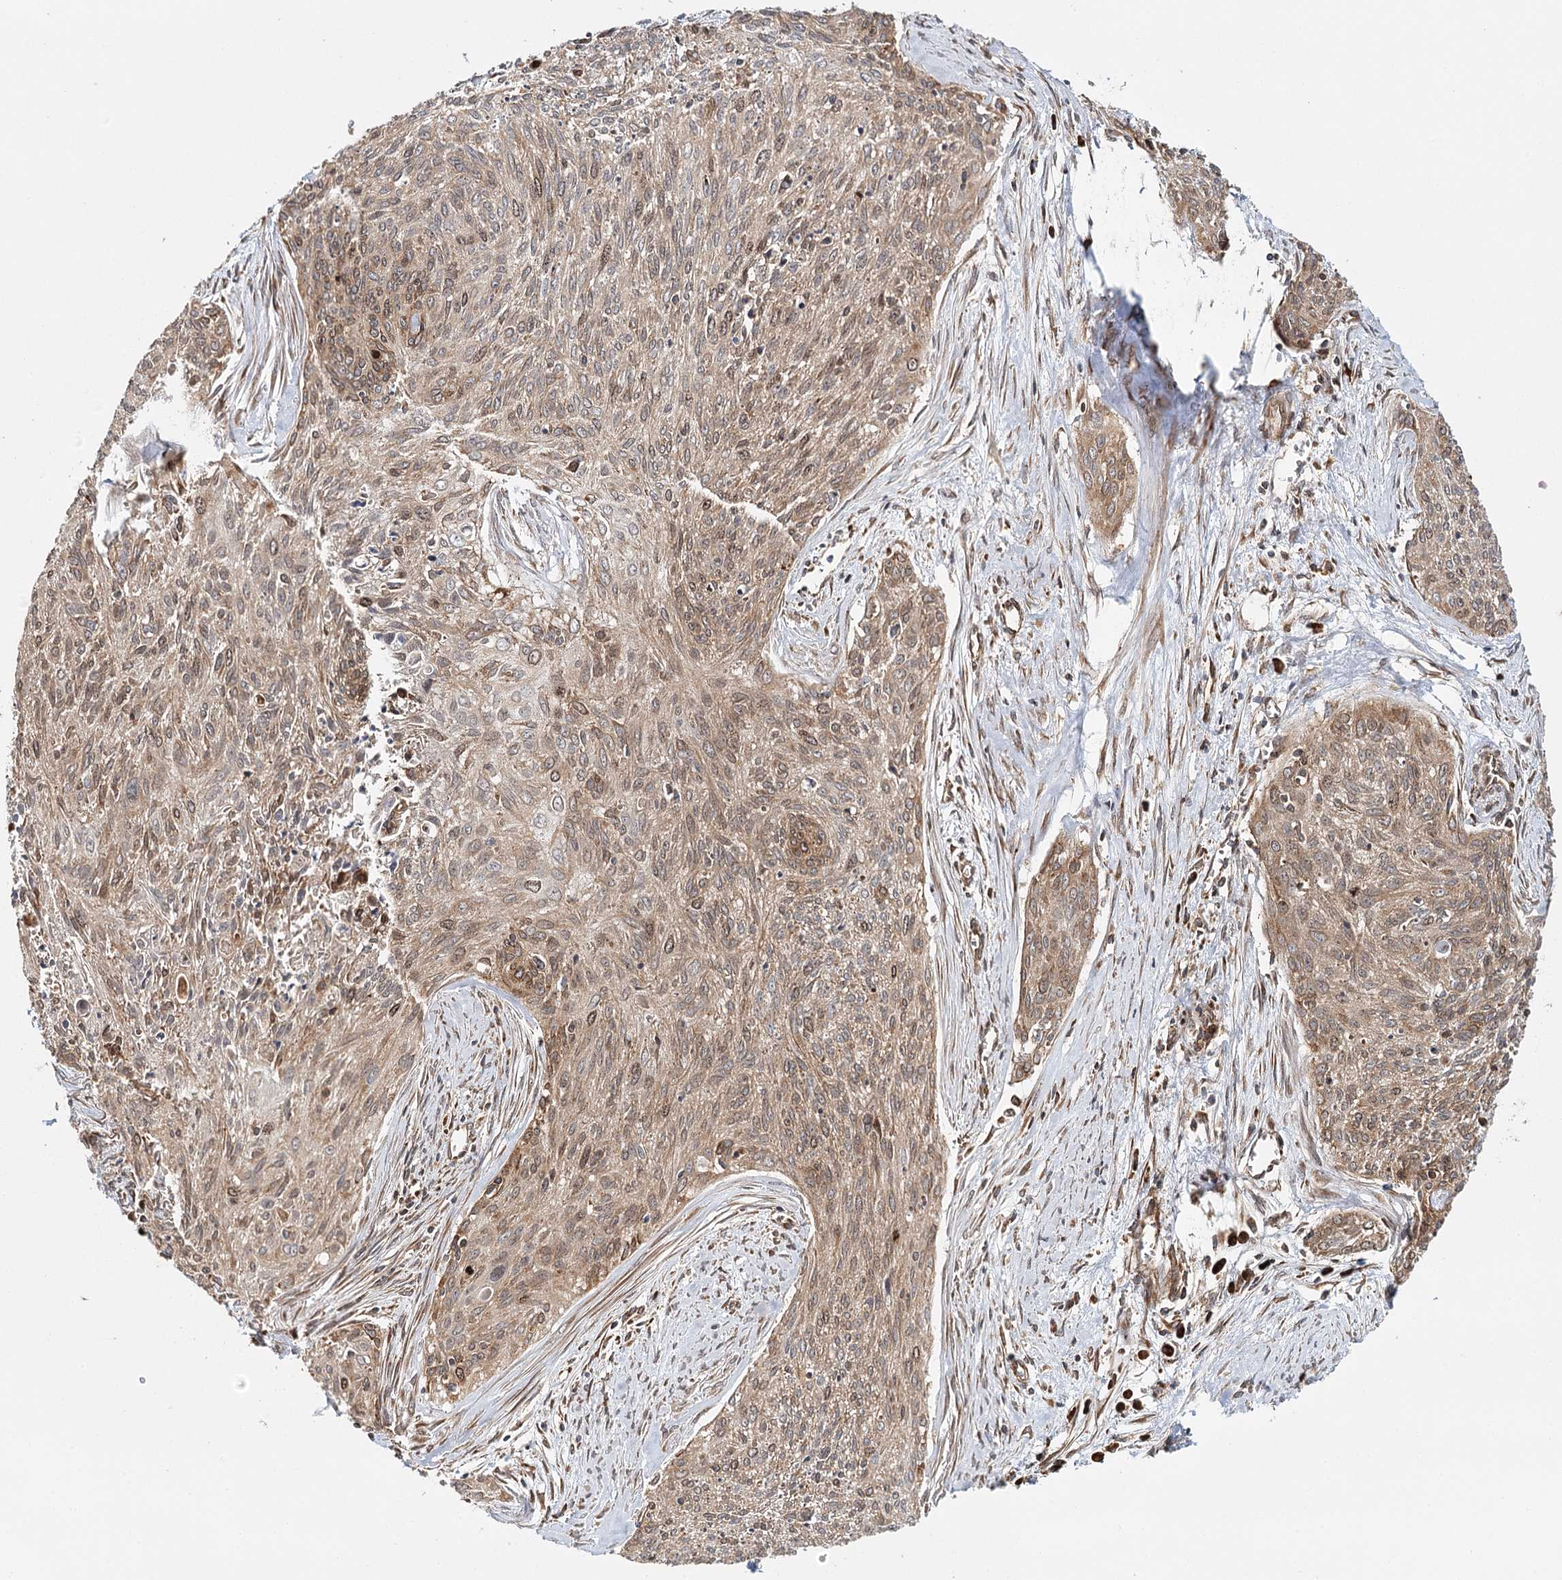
{"staining": {"intensity": "moderate", "quantity": ">75%", "location": "cytoplasmic/membranous"}, "tissue": "cervical cancer", "cell_type": "Tumor cells", "image_type": "cancer", "snomed": [{"axis": "morphology", "description": "Squamous cell carcinoma, NOS"}, {"axis": "topography", "description": "Cervix"}], "caption": "DAB immunohistochemical staining of cervical squamous cell carcinoma reveals moderate cytoplasmic/membranous protein expression in approximately >75% of tumor cells. The protein of interest is stained brown, and the nuclei are stained in blue (DAB IHC with brightfield microscopy, high magnification).", "gene": "MKNK1", "patient": {"sex": "female", "age": 55}}